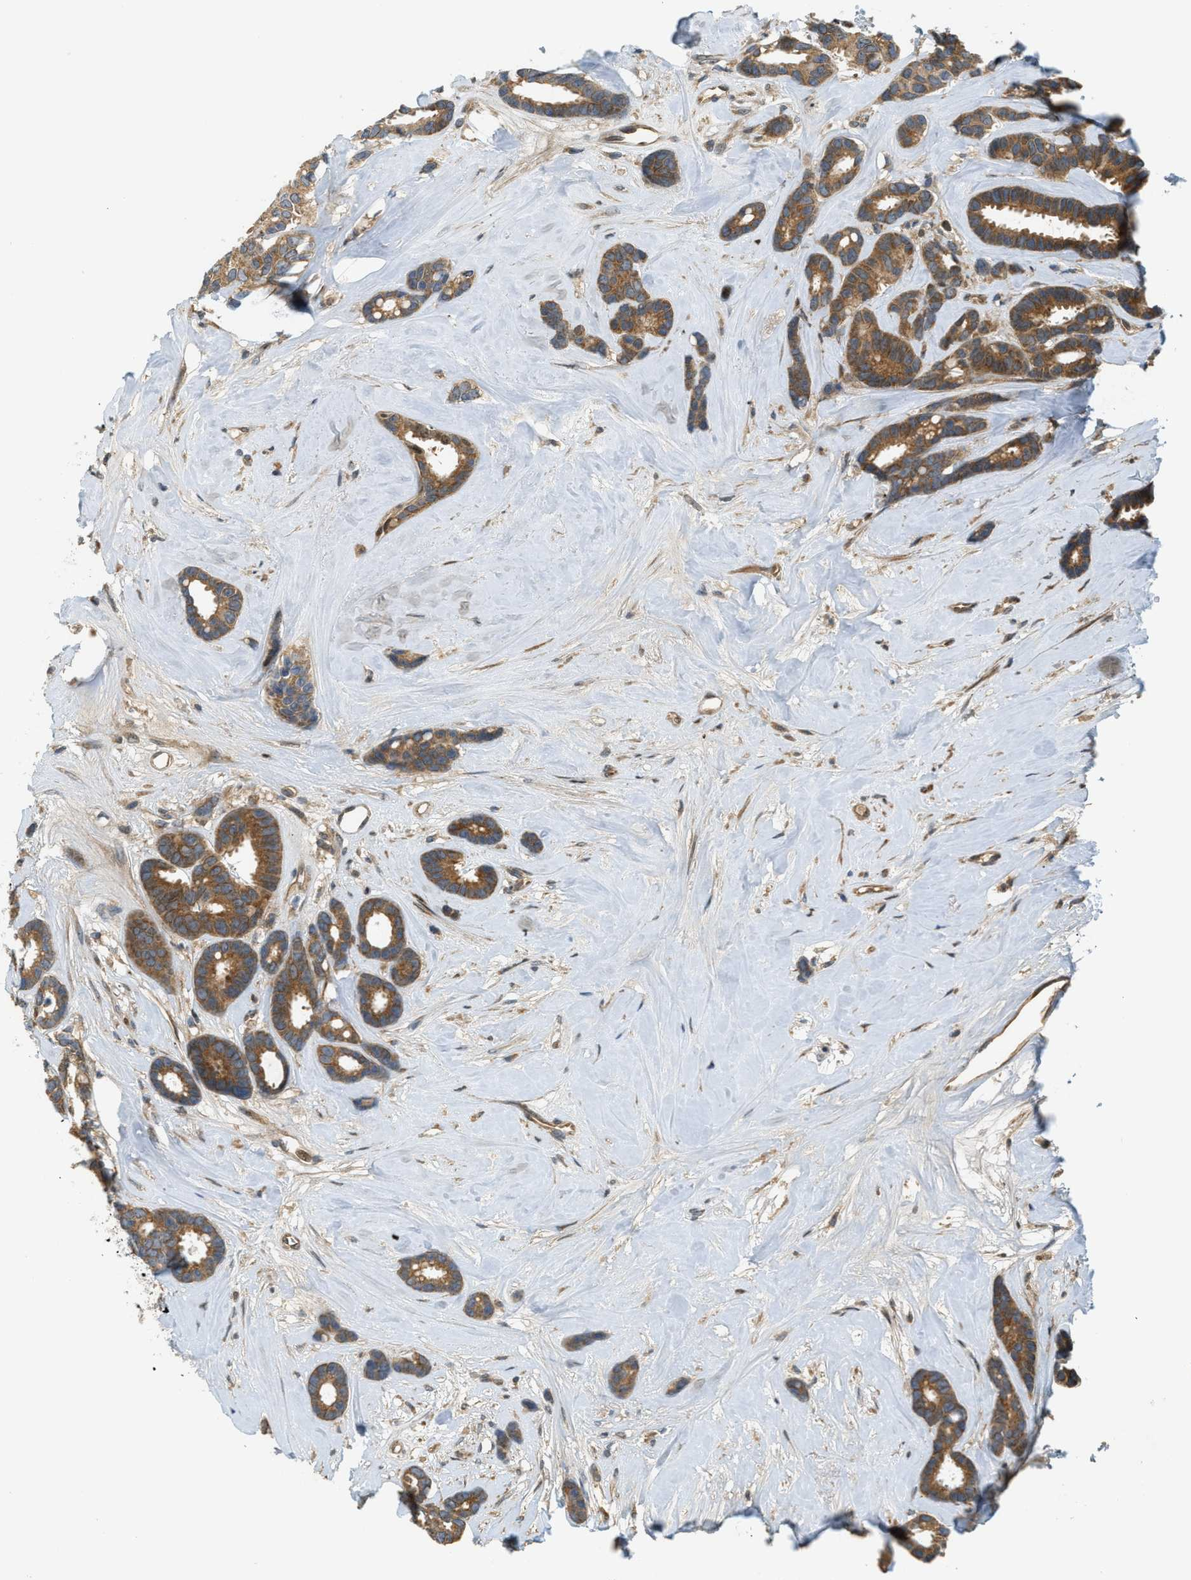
{"staining": {"intensity": "moderate", "quantity": ">75%", "location": "cytoplasmic/membranous"}, "tissue": "breast cancer", "cell_type": "Tumor cells", "image_type": "cancer", "snomed": [{"axis": "morphology", "description": "Duct carcinoma"}, {"axis": "topography", "description": "Breast"}], "caption": "DAB immunohistochemical staining of human breast cancer shows moderate cytoplasmic/membranous protein positivity in about >75% of tumor cells.", "gene": "TRAPPC14", "patient": {"sex": "female", "age": 87}}